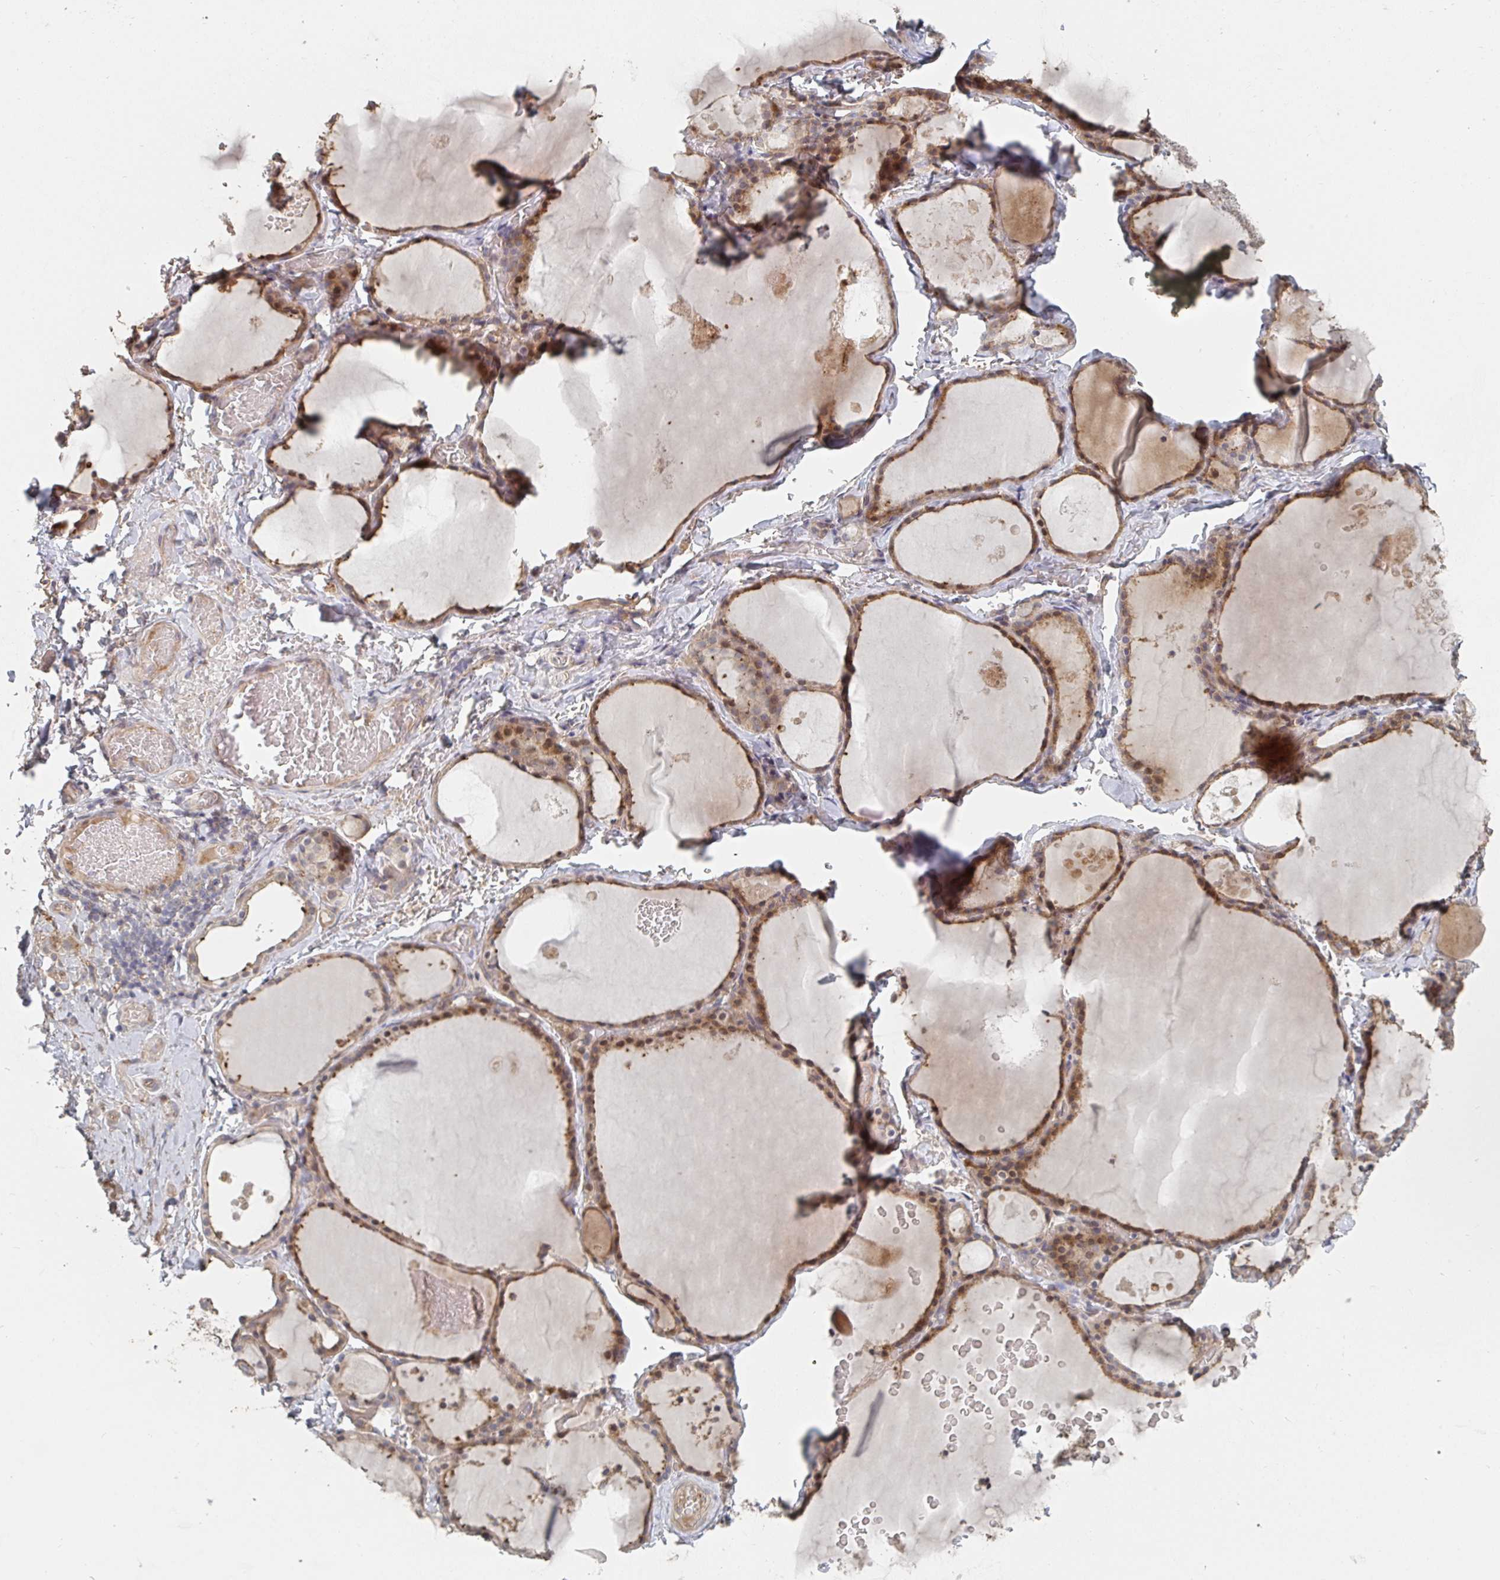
{"staining": {"intensity": "moderate", "quantity": ">75%", "location": "cytoplasmic/membranous"}, "tissue": "thyroid gland", "cell_type": "Glandular cells", "image_type": "normal", "snomed": [{"axis": "morphology", "description": "Normal tissue, NOS"}, {"axis": "topography", "description": "Thyroid gland"}], "caption": "Immunohistochemistry of unremarkable thyroid gland displays medium levels of moderate cytoplasmic/membranous positivity in approximately >75% of glandular cells.", "gene": "PTEN", "patient": {"sex": "male", "age": 56}}